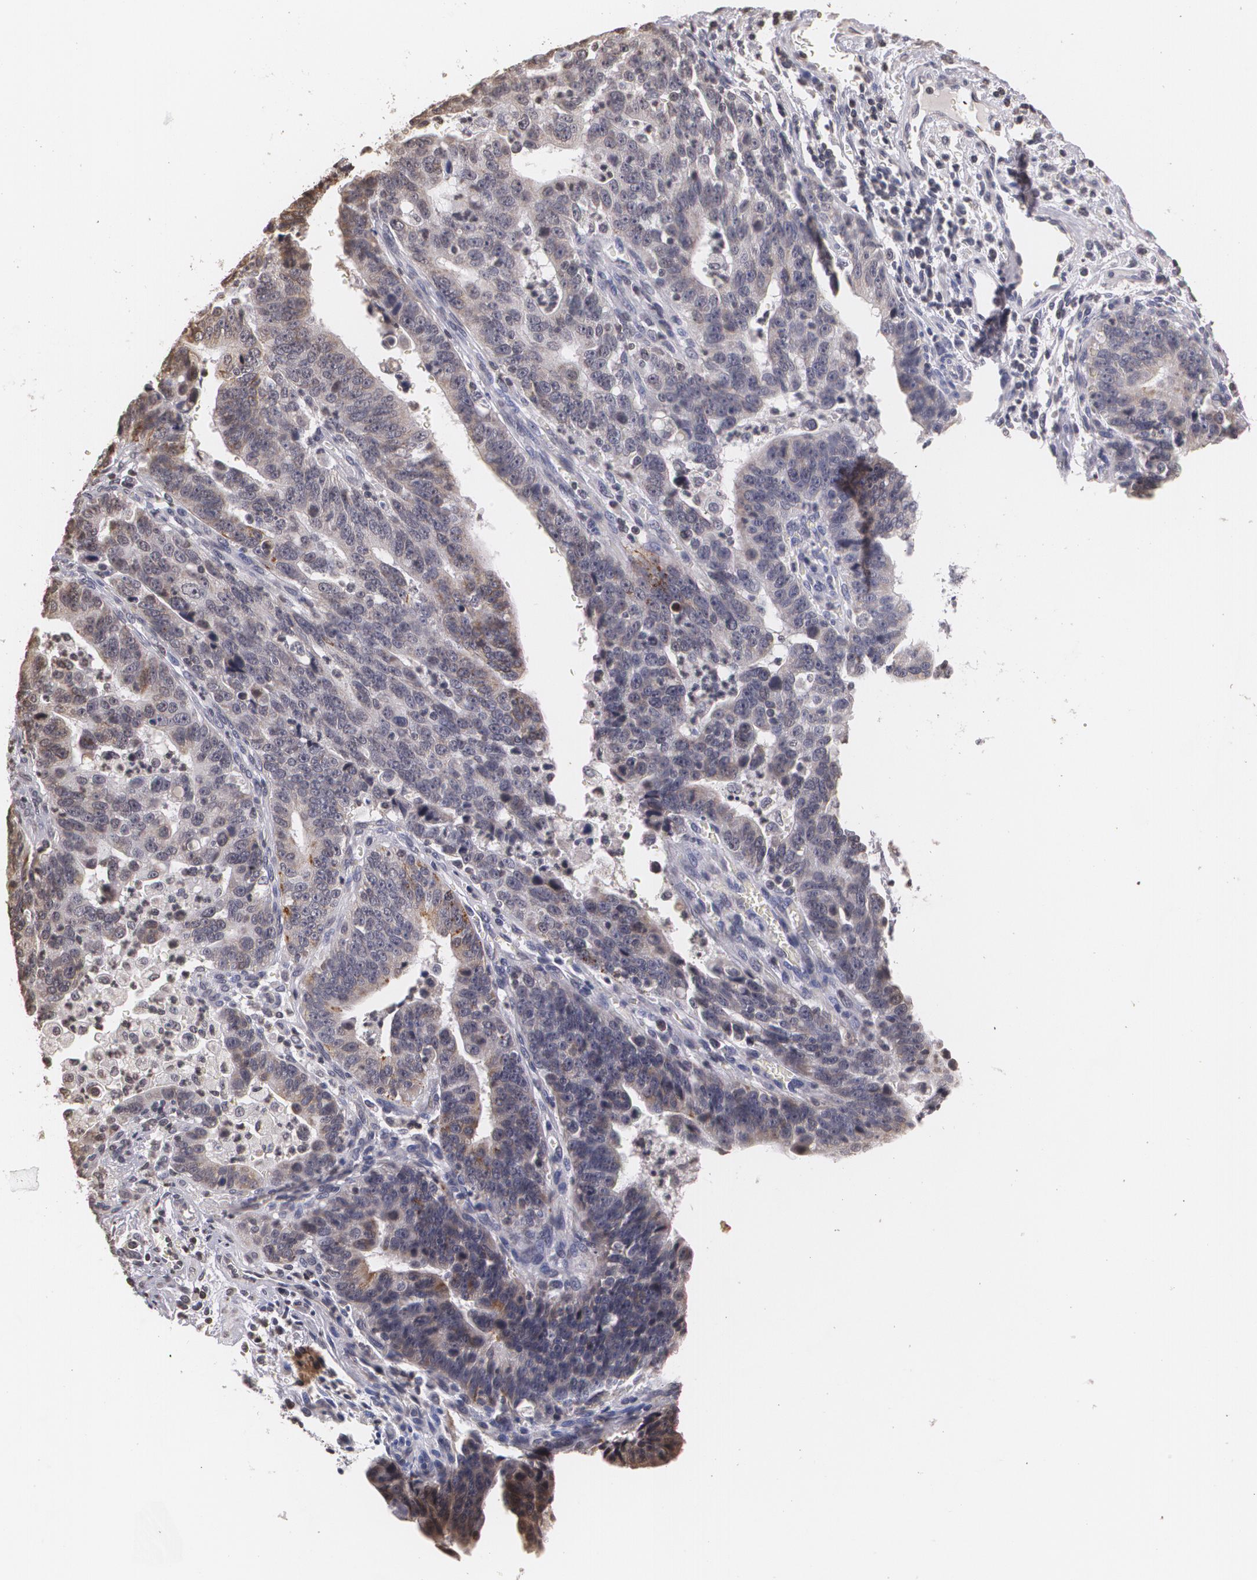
{"staining": {"intensity": "weak", "quantity": "<25%", "location": "cytoplasmic/membranous"}, "tissue": "stomach cancer", "cell_type": "Tumor cells", "image_type": "cancer", "snomed": [{"axis": "morphology", "description": "Adenocarcinoma, NOS"}, {"axis": "topography", "description": "Stomach, upper"}], "caption": "Photomicrograph shows no significant protein expression in tumor cells of stomach cancer.", "gene": "THRB", "patient": {"sex": "female", "age": 50}}